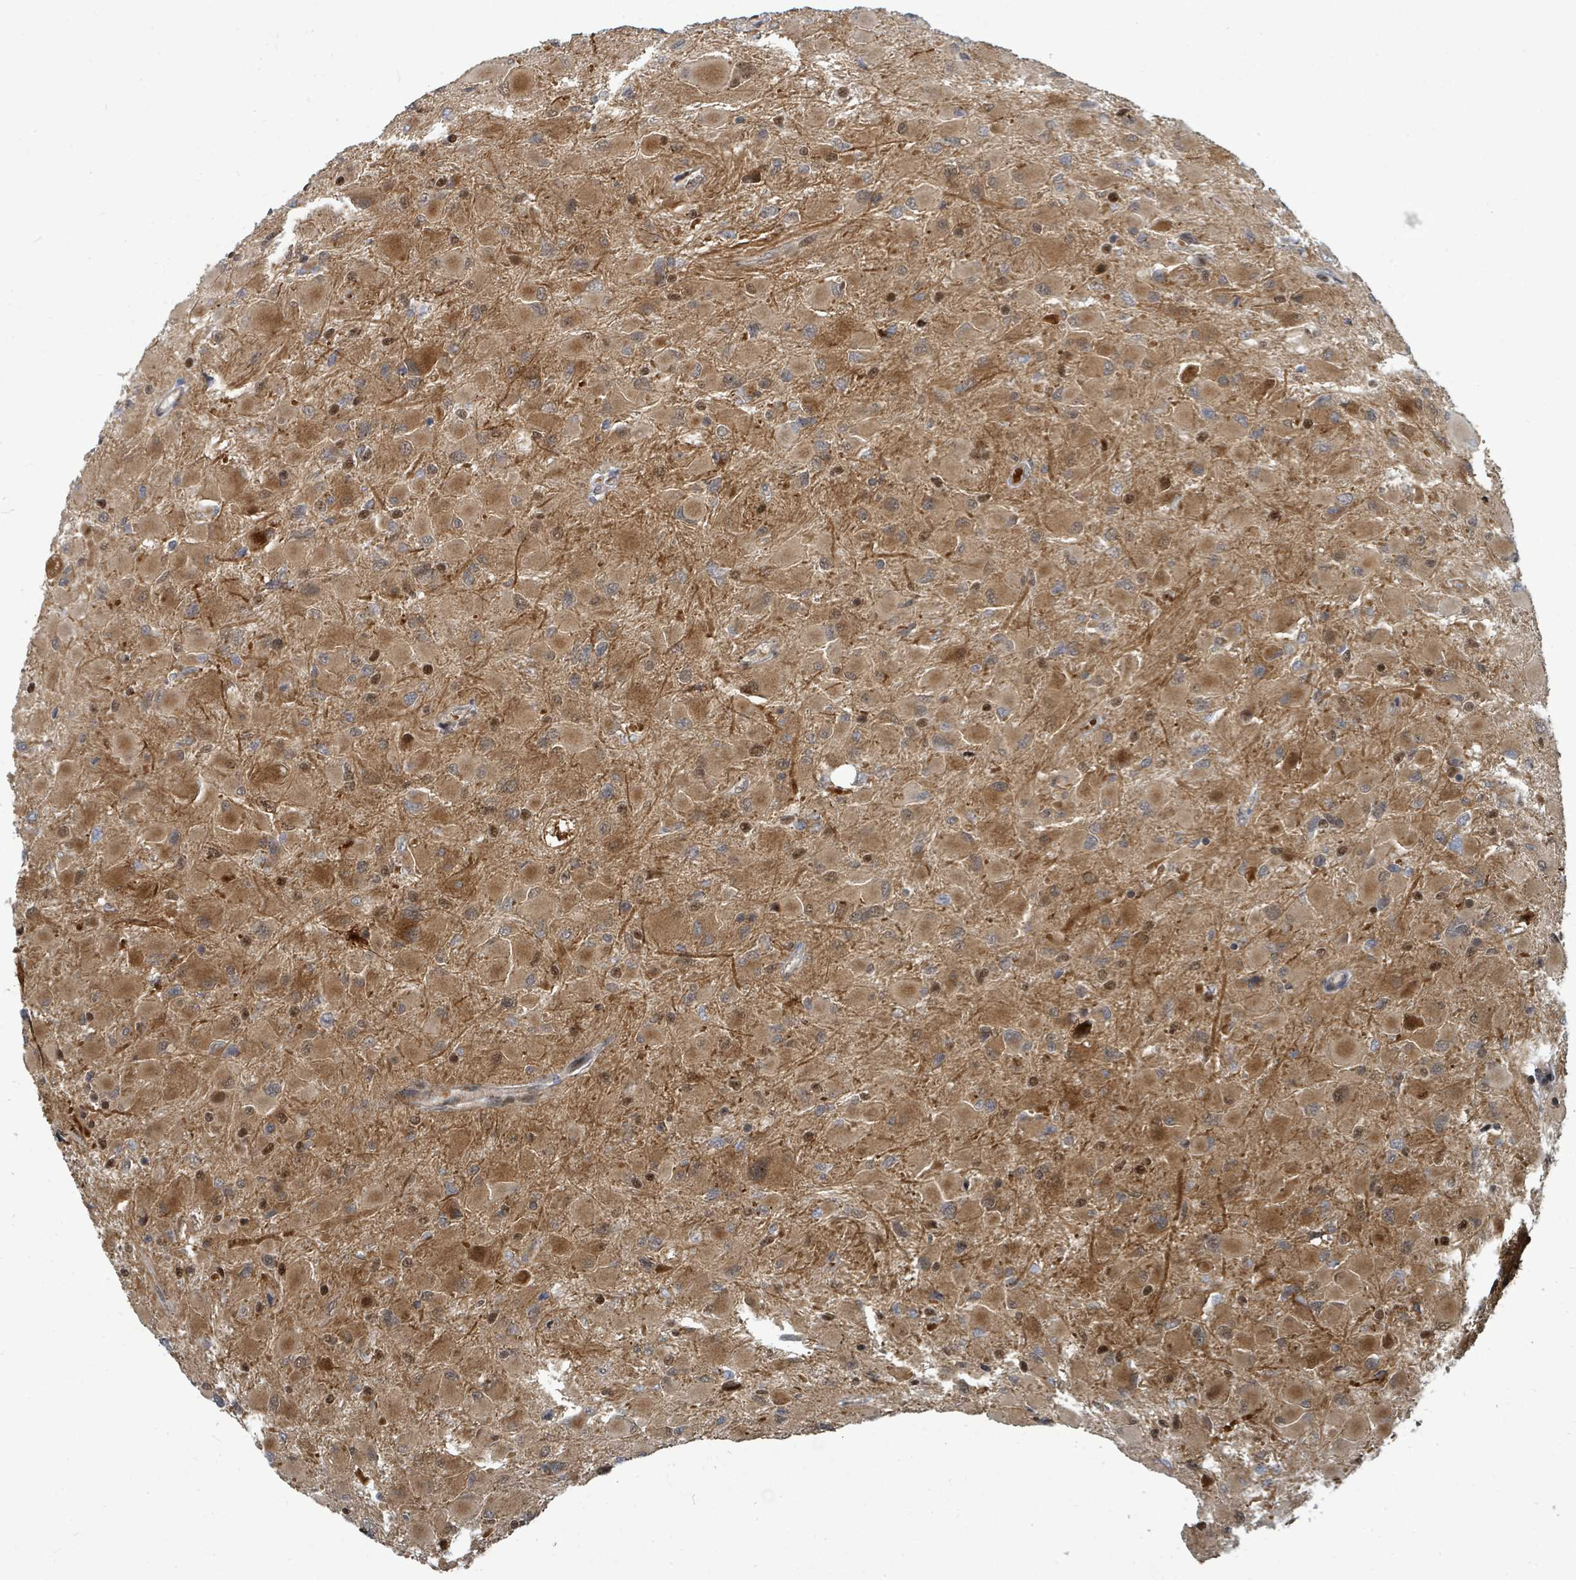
{"staining": {"intensity": "moderate", "quantity": ">75%", "location": "cytoplasmic/membranous,nuclear"}, "tissue": "glioma", "cell_type": "Tumor cells", "image_type": "cancer", "snomed": [{"axis": "morphology", "description": "Glioma, malignant, High grade"}, {"axis": "topography", "description": "Cerebral cortex"}], "caption": "A high-resolution image shows immunohistochemistry (IHC) staining of glioma, which demonstrates moderate cytoplasmic/membranous and nuclear staining in approximately >75% of tumor cells.", "gene": "TRDMT1", "patient": {"sex": "female", "age": 36}}